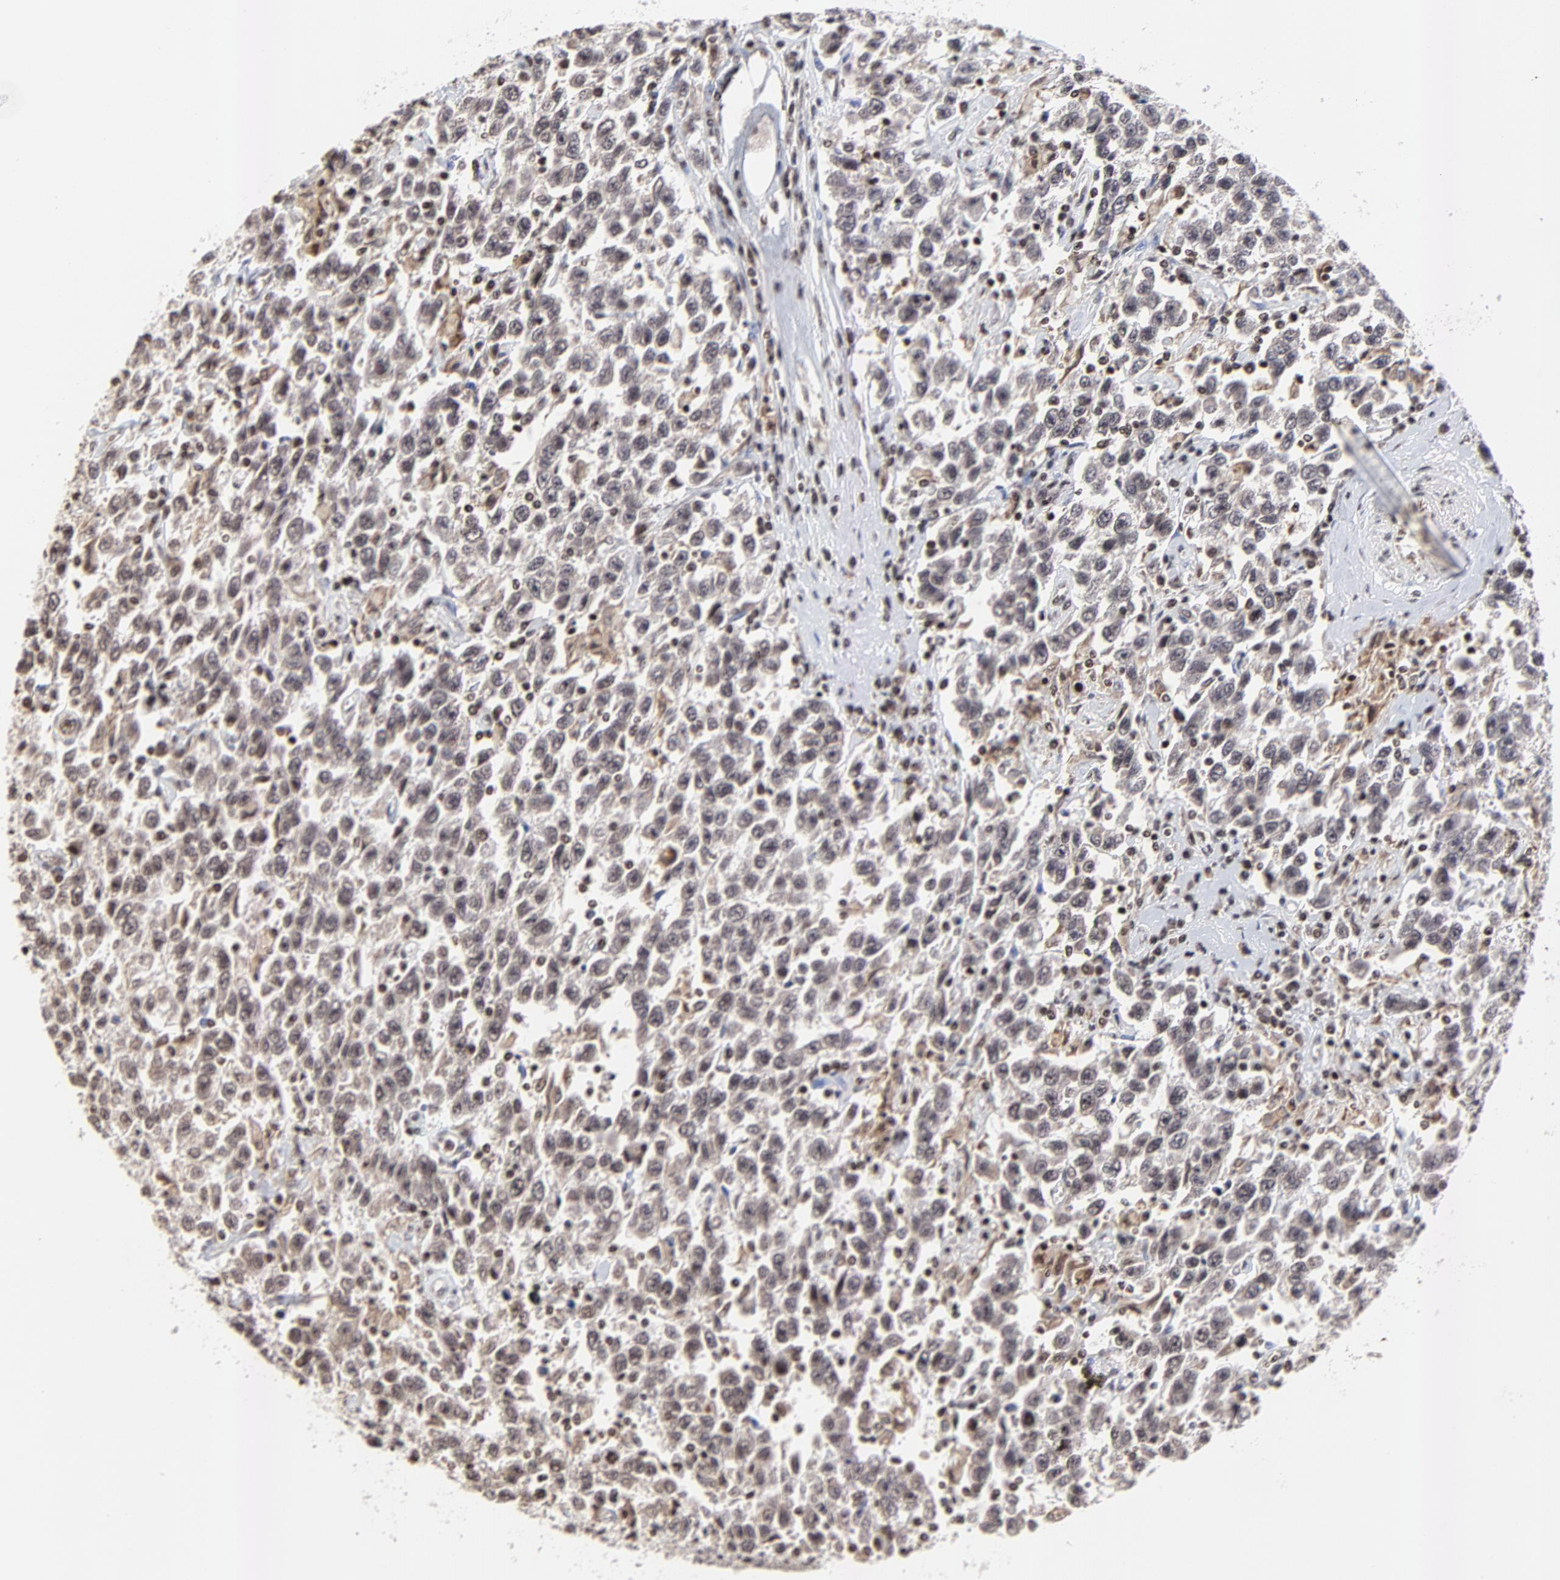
{"staining": {"intensity": "moderate", "quantity": ">75%", "location": "cytoplasmic/membranous,nuclear"}, "tissue": "testis cancer", "cell_type": "Tumor cells", "image_type": "cancer", "snomed": [{"axis": "morphology", "description": "Seminoma, NOS"}, {"axis": "topography", "description": "Testis"}], "caption": "Seminoma (testis) stained with DAB immunohistochemistry (IHC) shows medium levels of moderate cytoplasmic/membranous and nuclear staining in approximately >75% of tumor cells.", "gene": "ZNF777", "patient": {"sex": "male", "age": 41}}